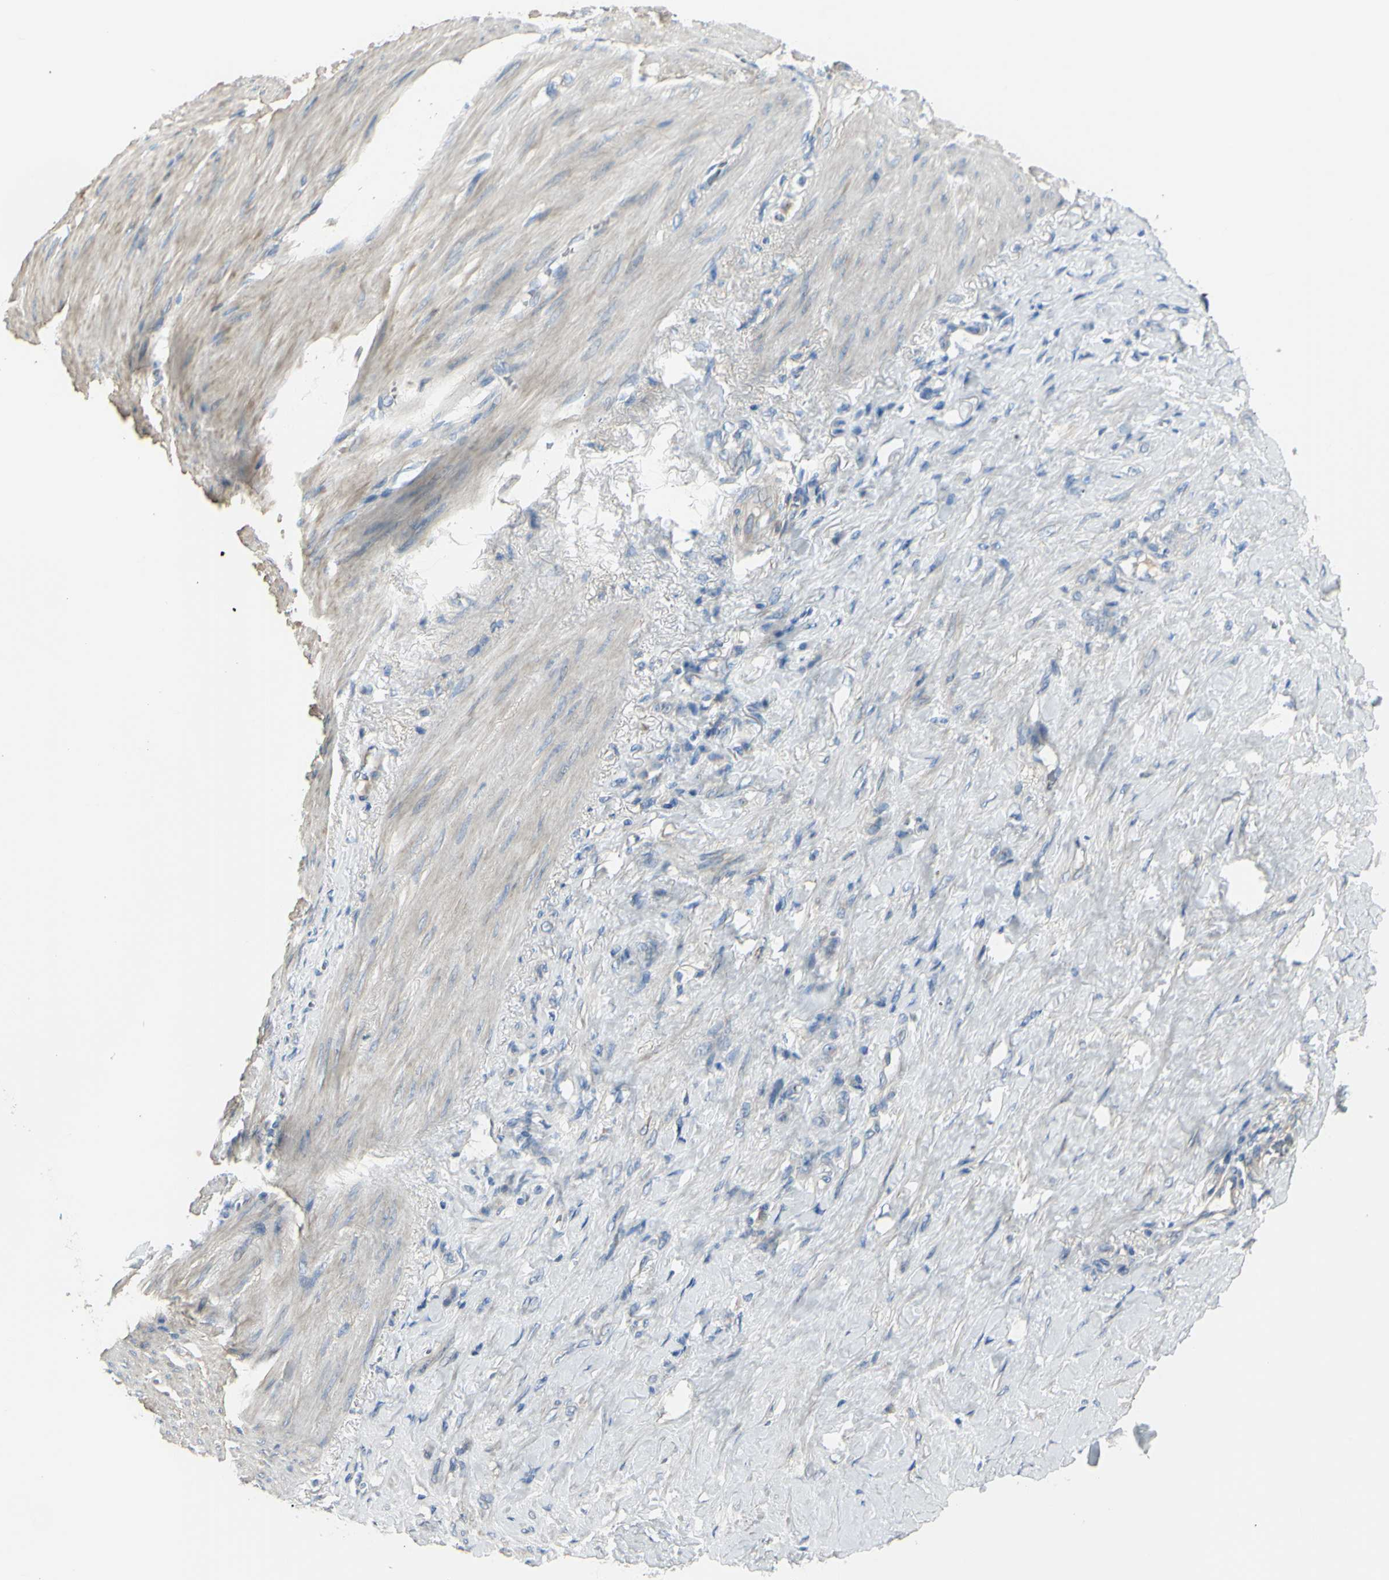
{"staining": {"intensity": "negative", "quantity": "none", "location": "none"}, "tissue": "stomach cancer", "cell_type": "Tumor cells", "image_type": "cancer", "snomed": [{"axis": "morphology", "description": "Adenocarcinoma, NOS"}, {"axis": "topography", "description": "Stomach"}], "caption": "This micrograph is of adenocarcinoma (stomach) stained with immunohistochemistry to label a protein in brown with the nuclei are counter-stained blue. There is no positivity in tumor cells.", "gene": "NCBP2L", "patient": {"sex": "male", "age": 82}}